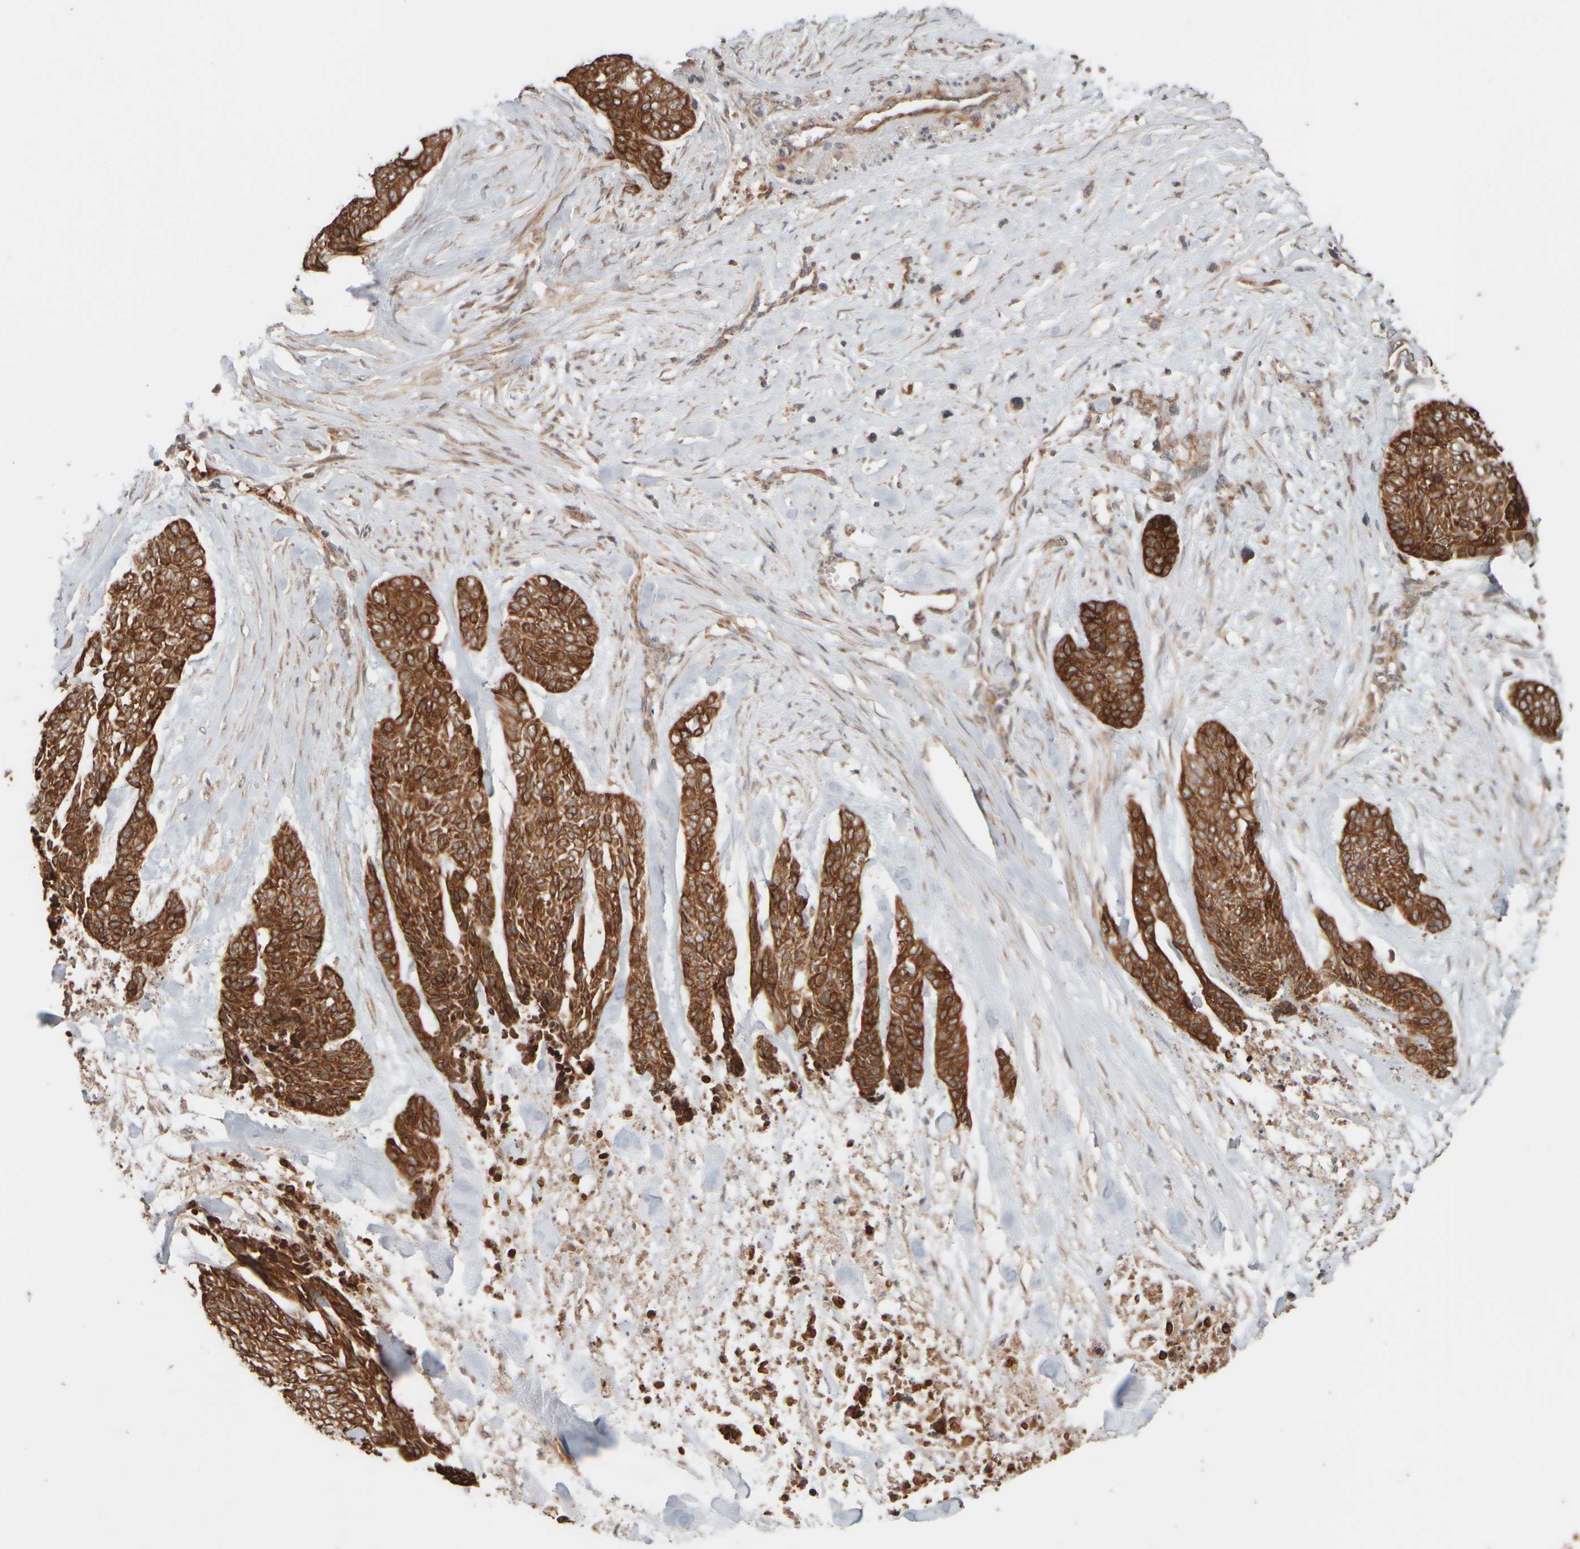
{"staining": {"intensity": "strong", "quantity": ">75%", "location": "cytoplasmic/membranous"}, "tissue": "skin cancer", "cell_type": "Tumor cells", "image_type": "cancer", "snomed": [{"axis": "morphology", "description": "Basal cell carcinoma"}, {"axis": "topography", "description": "Skin"}], "caption": "Skin cancer (basal cell carcinoma) stained with a brown dye shows strong cytoplasmic/membranous positive staining in about >75% of tumor cells.", "gene": "EIF2B3", "patient": {"sex": "female", "age": 64}}